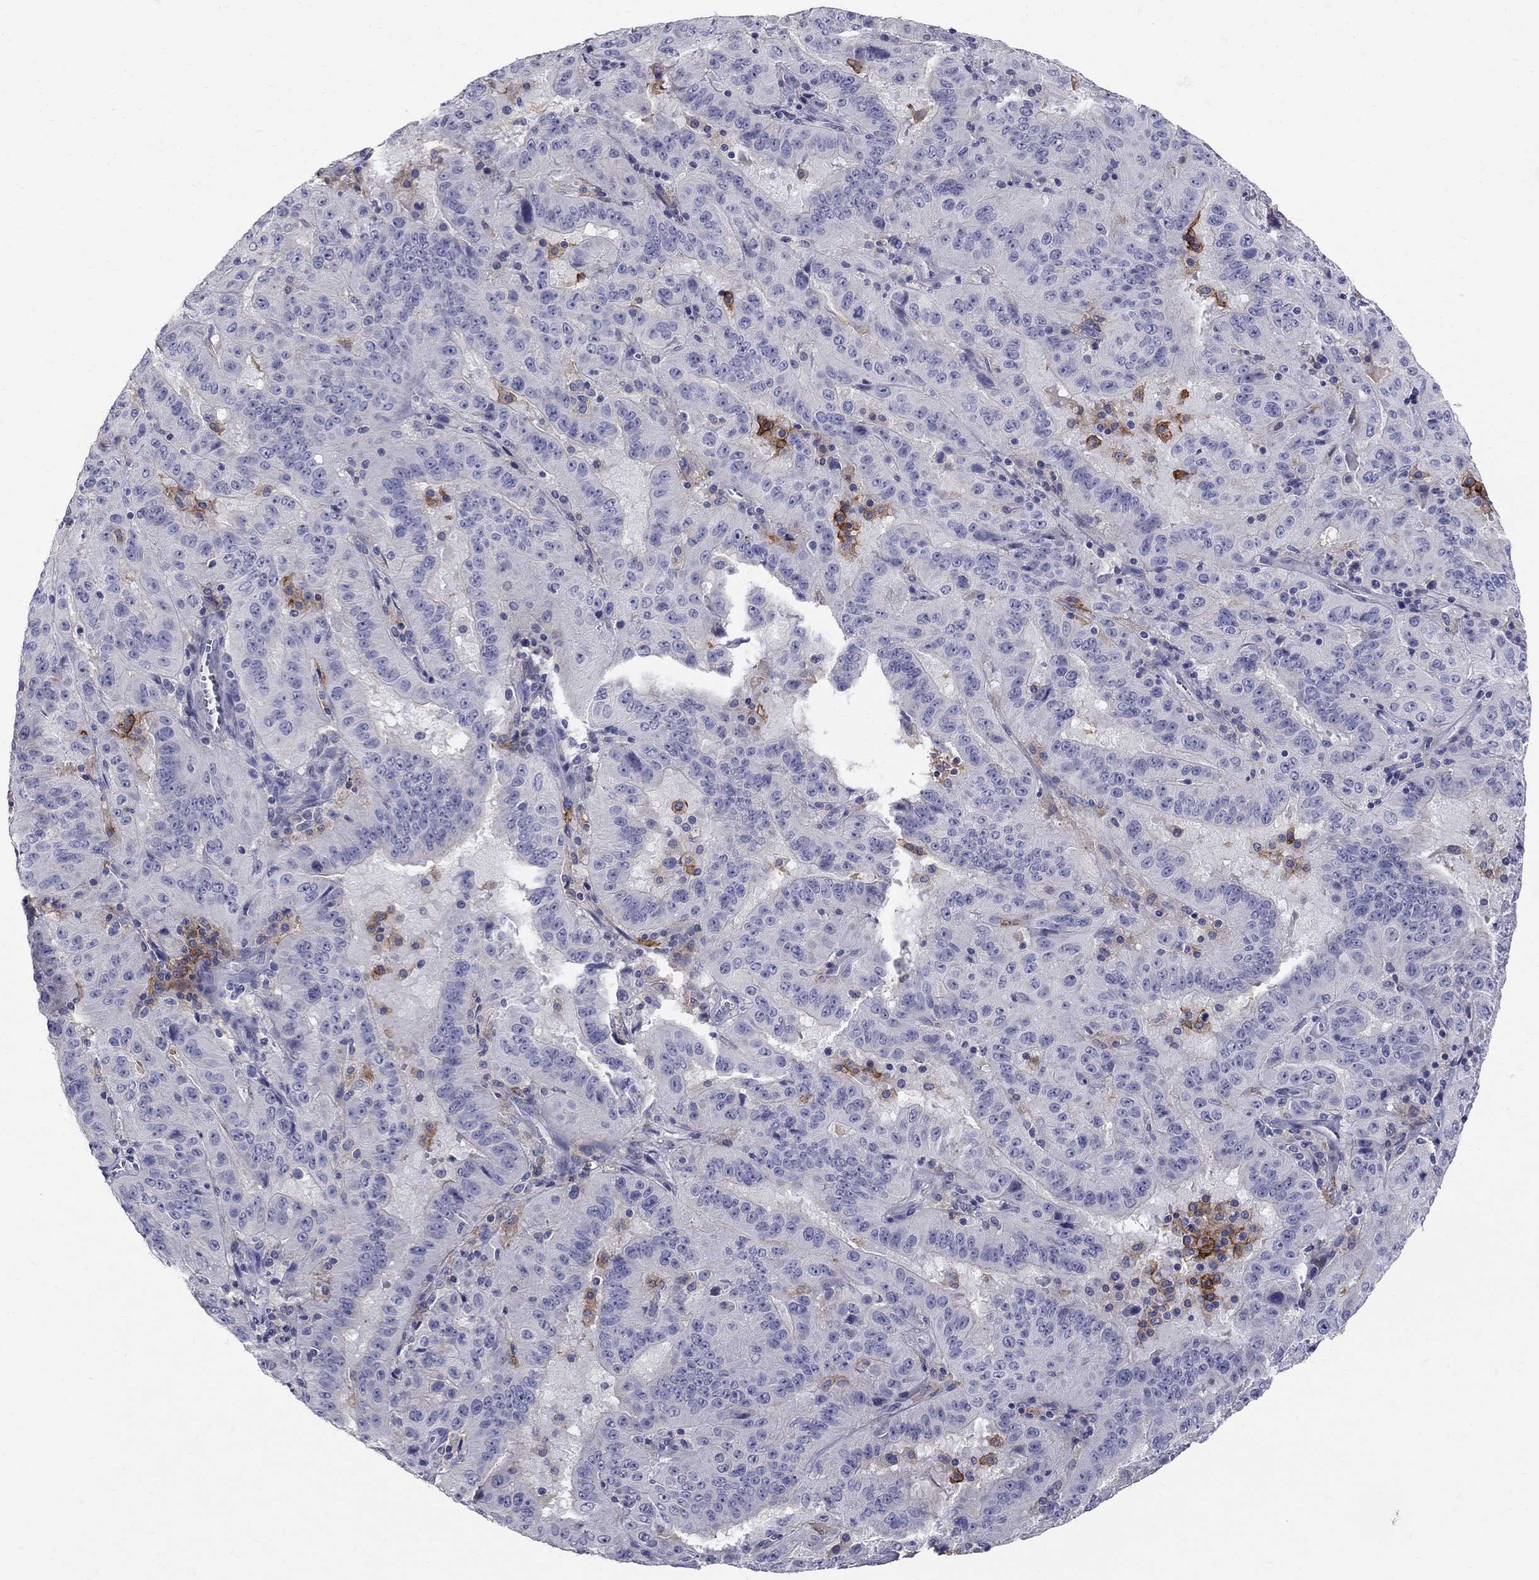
{"staining": {"intensity": "negative", "quantity": "none", "location": "none"}, "tissue": "pancreatic cancer", "cell_type": "Tumor cells", "image_type": "cancer", "snomed": [{"axis": "morphology", "description": "Adenocarcinoma, NOS"}, {"axis": "topography", "description": "Pancreas"}], "caption": "A high-resolution micrograph shows immunohistochemistry staining of pancreatic adenocarcinoma, which exhibits no significant expression in tumor cells.", "gene": "TP53TG5", "patient": {"sex": "male", "age": 63}}